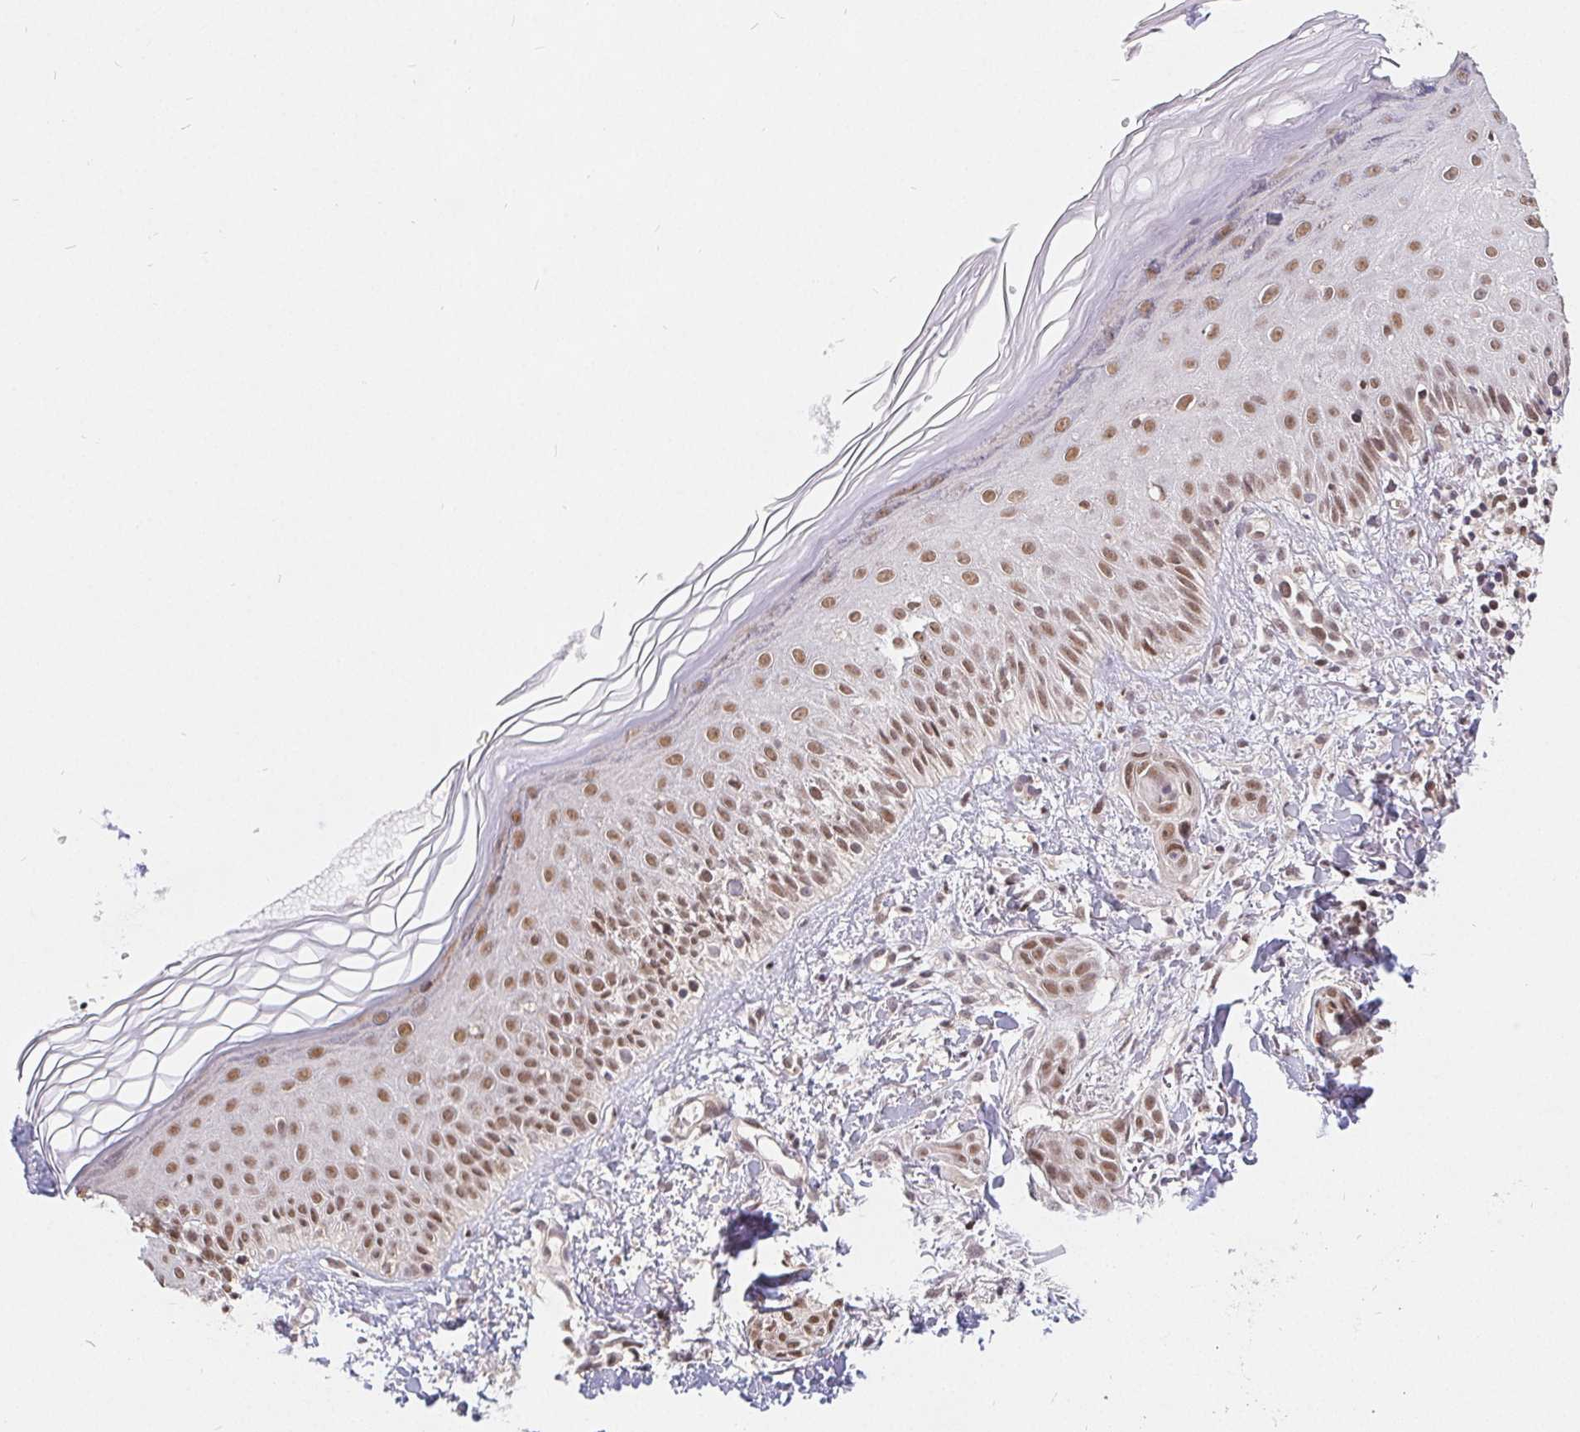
{"staining": {"intensity": "moderate", "quantity": ">75%", "location": "nuclear"}, "tissue": "skin cancer", "cell_type": "Tumor cells", "image_type": "cancer", "snomed": [{"axis": "morphology", "description": "Basal cell carcinoma"}, {"axis": "morphology", "description": "BCC, high aggressive"}, {"axis": "topography", "description": "Skin"}], "caption": "Skin cancer stained with DAB immunohistochemistry (IHC) shows medium levels of moderate nuclear expression in about >75% of tumor cells. Nuclei are stained in blue.", "gene": "POU2F1", "patient": {"sex": "male", "age": 64}}